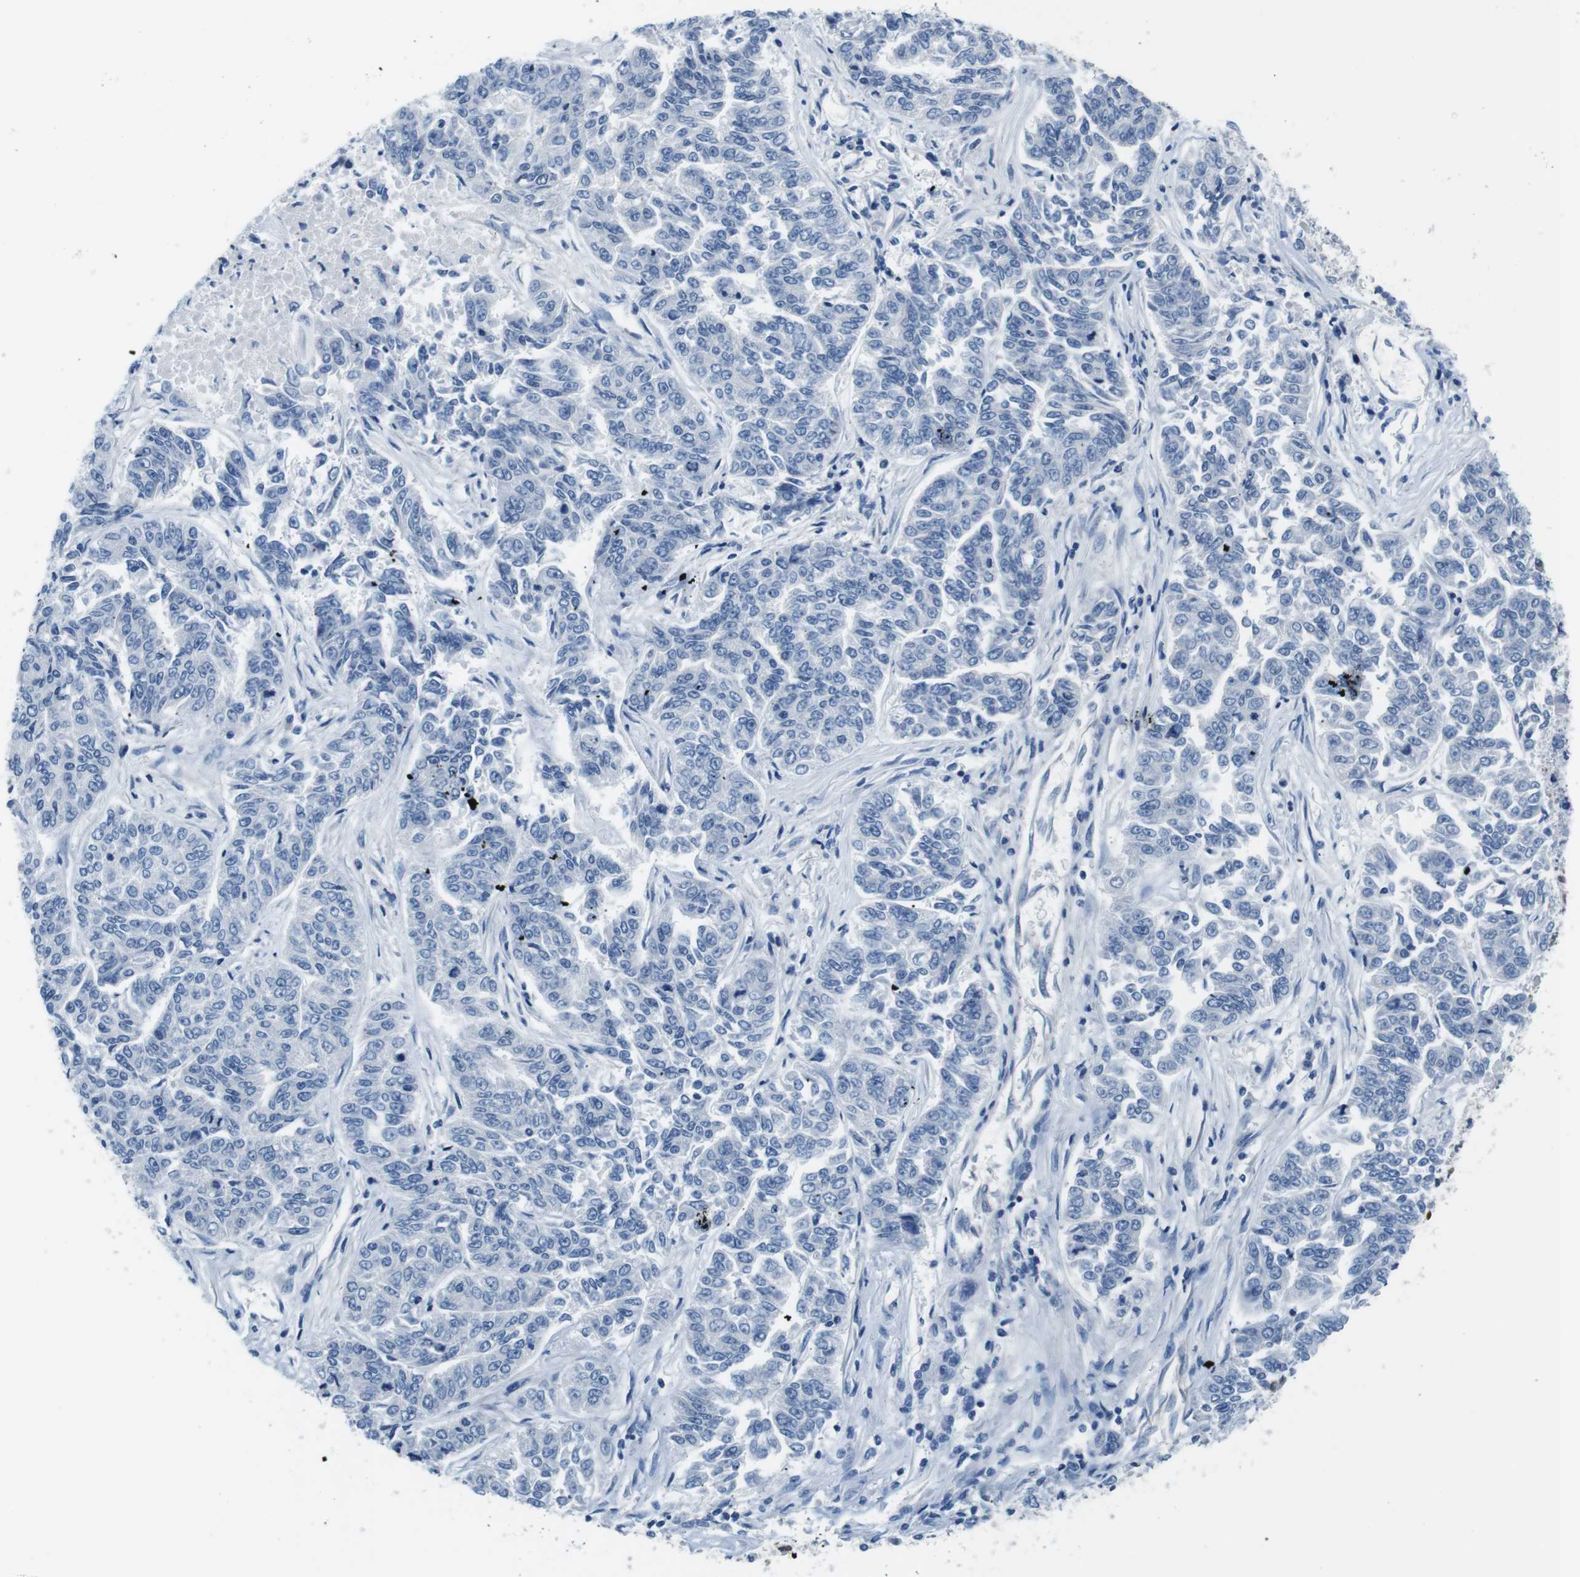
{"staining": {"intensity": "negative", "quantity": "none", "location": "none"}, "tissue": "lung cancer", "cell_type": "Tumor cells", "image_type": "cancer", "snomed": [{"axis": "morphology", "description": "Adenocarcinoma, NOS"}, {"axis": "topography", "description": "Lung"}], "caption": "Adenocarcinoma (lung) was stained to show a protein in brown. There is no significant staining in tumor cells.", "gene": "EIF2B5", "patient": {"sex": "male", "age": 84}}